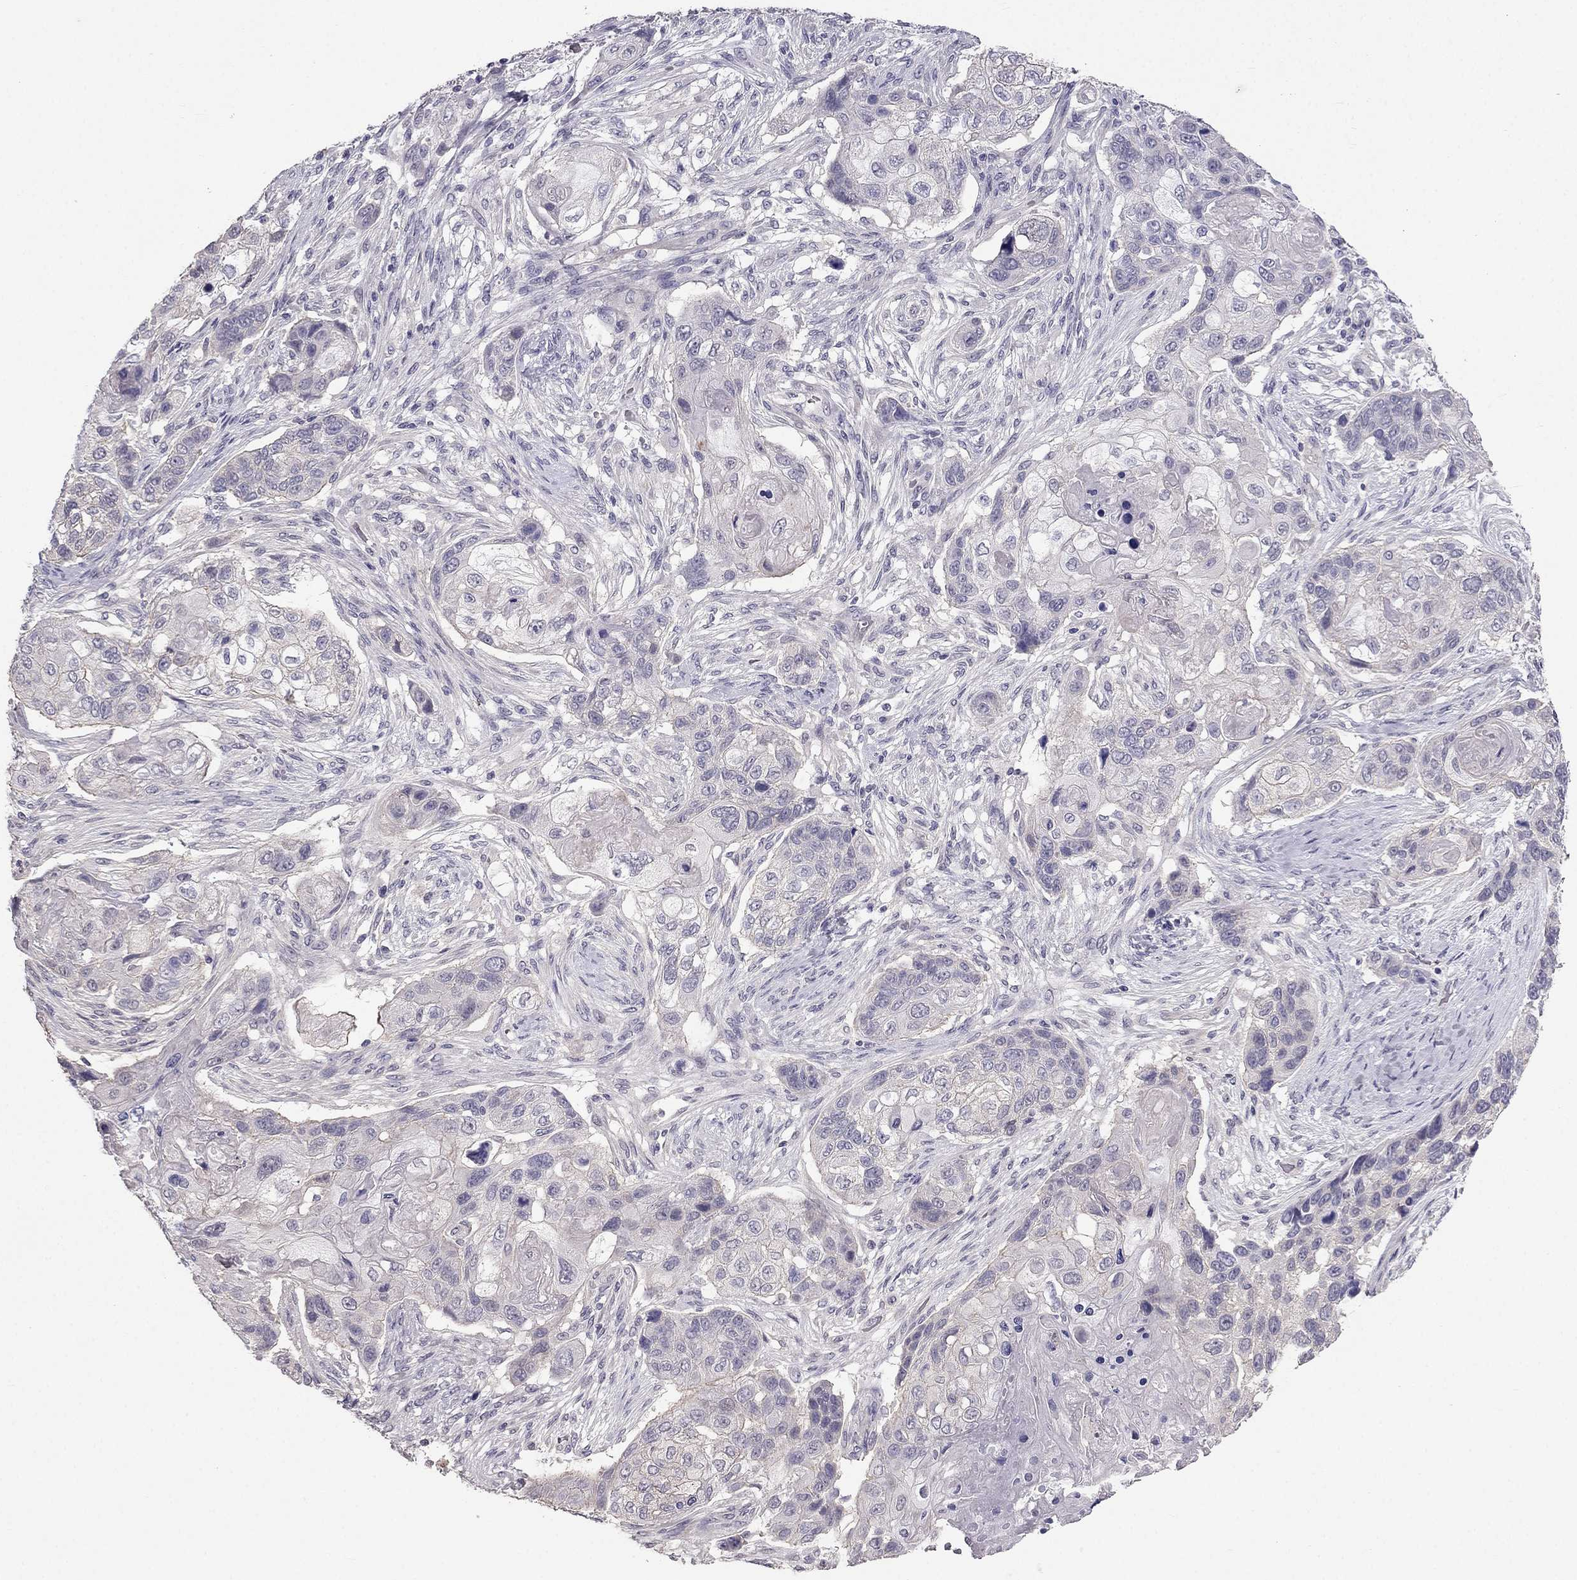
{"staining": {"intensity": "negative", "quantity": "none", "location": "none"}, "tissue": "lung cancer", "cell_type": "Tumor cells", "image_type": "cancer", "snomed": [{"axis": "morphology", "description": "Normal tissue, NOS"}, {"axis": "morphology", "description": "Squamous cell carcinoma, NOS"}, {"axis": "topography", "description": "Bronchus"}, {"axis": "topography", "description": "Lung"}], "caption": "Lung cancer stained for a protein using immunohistochemistry exhibits no expression tumor cells.", "gene": "HSFX1", "patient": {"sex": "male", "age": 69}}